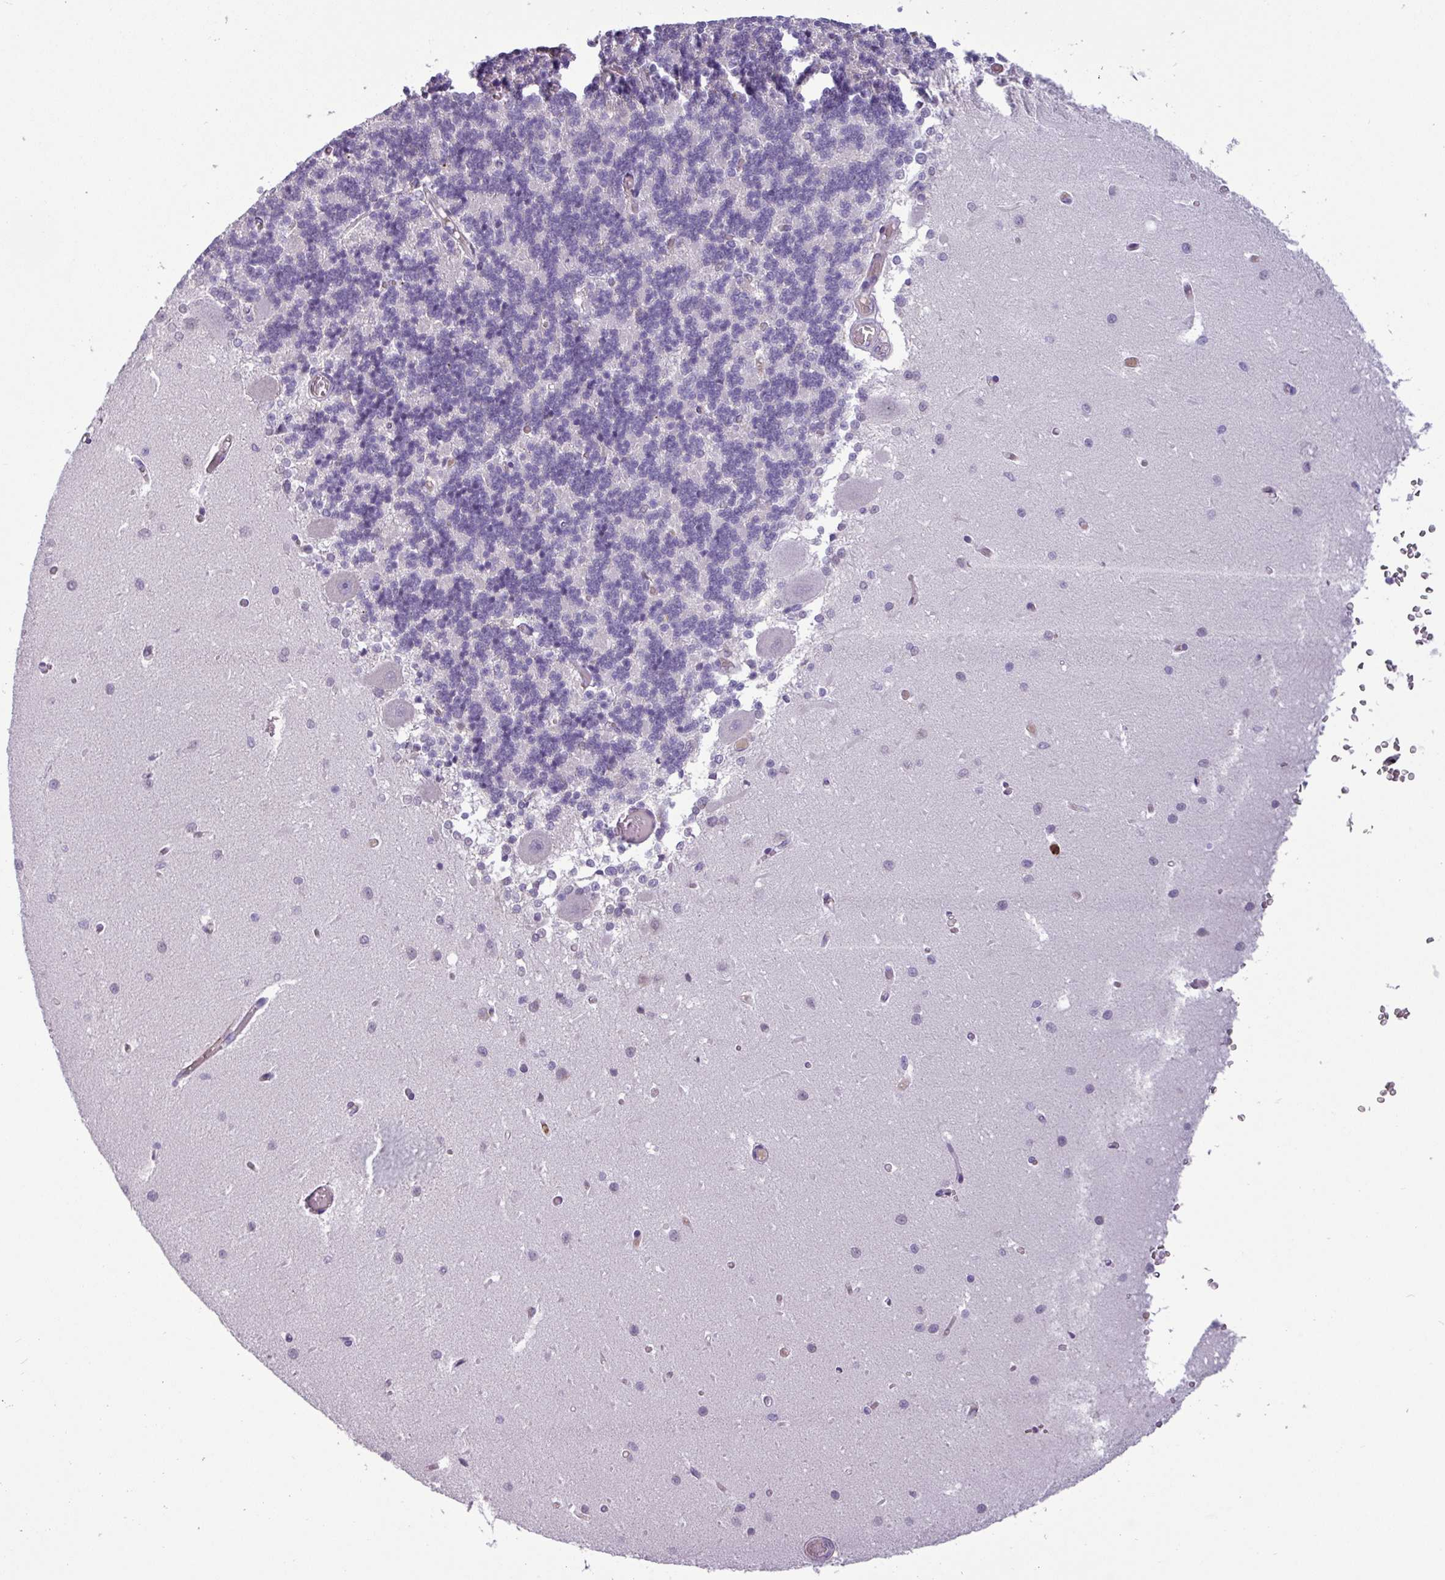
{"staining": {"intensity": "negative", "quantity": "none", "location": "none"}, "tissue": "cerebellum", "cell_type": "Cells in granular layer", "image_type": "normal", "snomed": [{"axis": "morphology", "description": "Normal tissue, NOS"}, {"axis": "topography", "description": "Cerebellum"}], "caption": "DAB immunohistochemical staining of unremarkable human cerebellum demonstrates no significant expression in cells in granular layer.", "gene": "CD8A", "patient": {"sex": "male", "age": 37}}